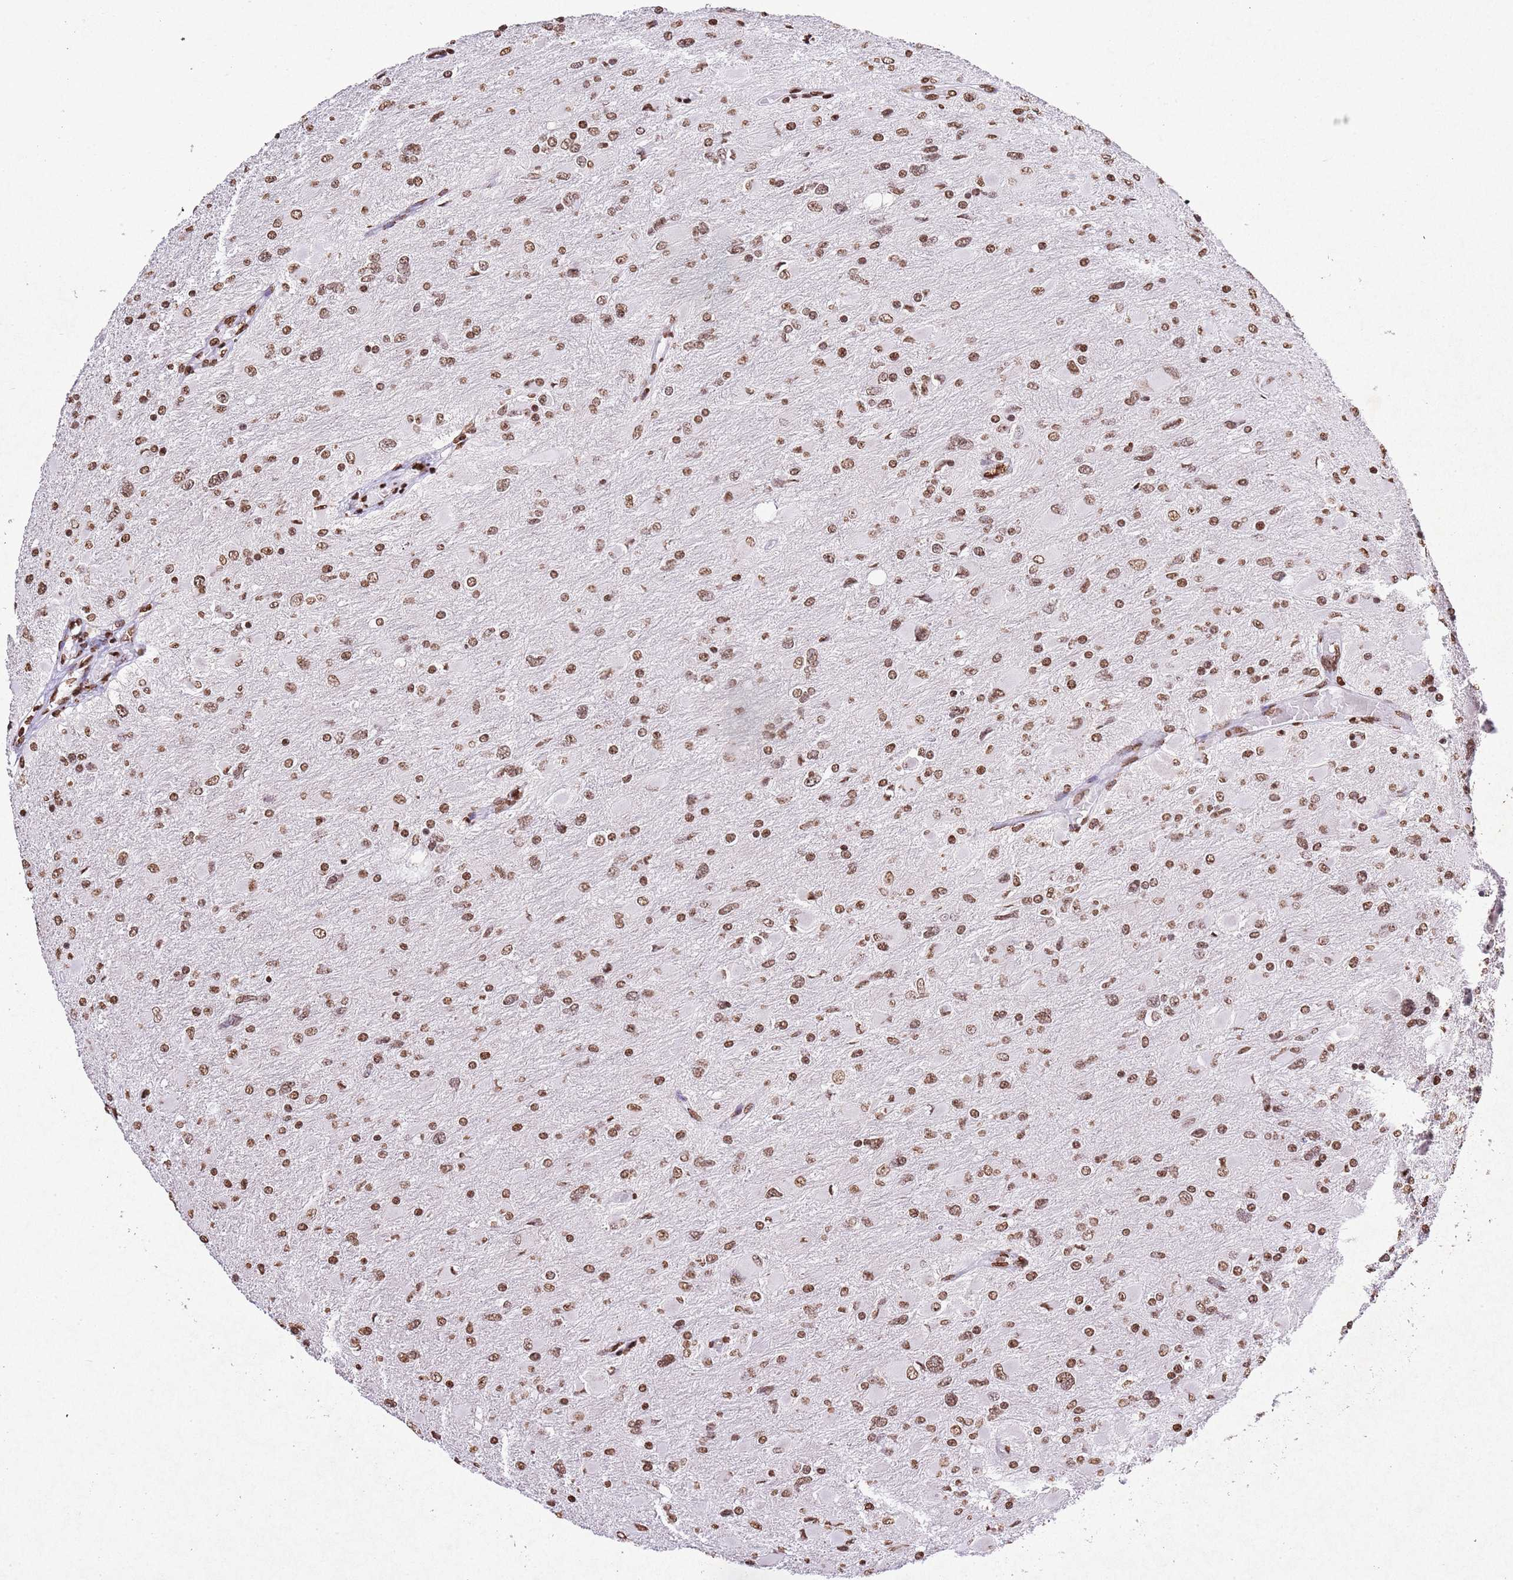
{"staining": {"intensity": "moderate", "quantity": ">75%", "location": "nuclear"}, "tissue": "glioma", "cell_type": "Tumor cells", "image_type": "cancer", "snomed": [{"axis": "morphology", "description": "Glioma, malignant, High grade"}, {"axis": "topography", "description": "Cerebral cortex"}], "caption": "High-grade glioma (malignant) stained with DAB (3,3'-diaminobenzidine) IHC demonstrates medium levels of moderate nuclear expression in approximately >75% of tumor cells. The staining was performed using DAB, with brown indicating positive protein expression. Nuclei are stained blue with hematoxylin.", "gene": "BMAL1", "patient": {"sex": "female", "age": 36}}